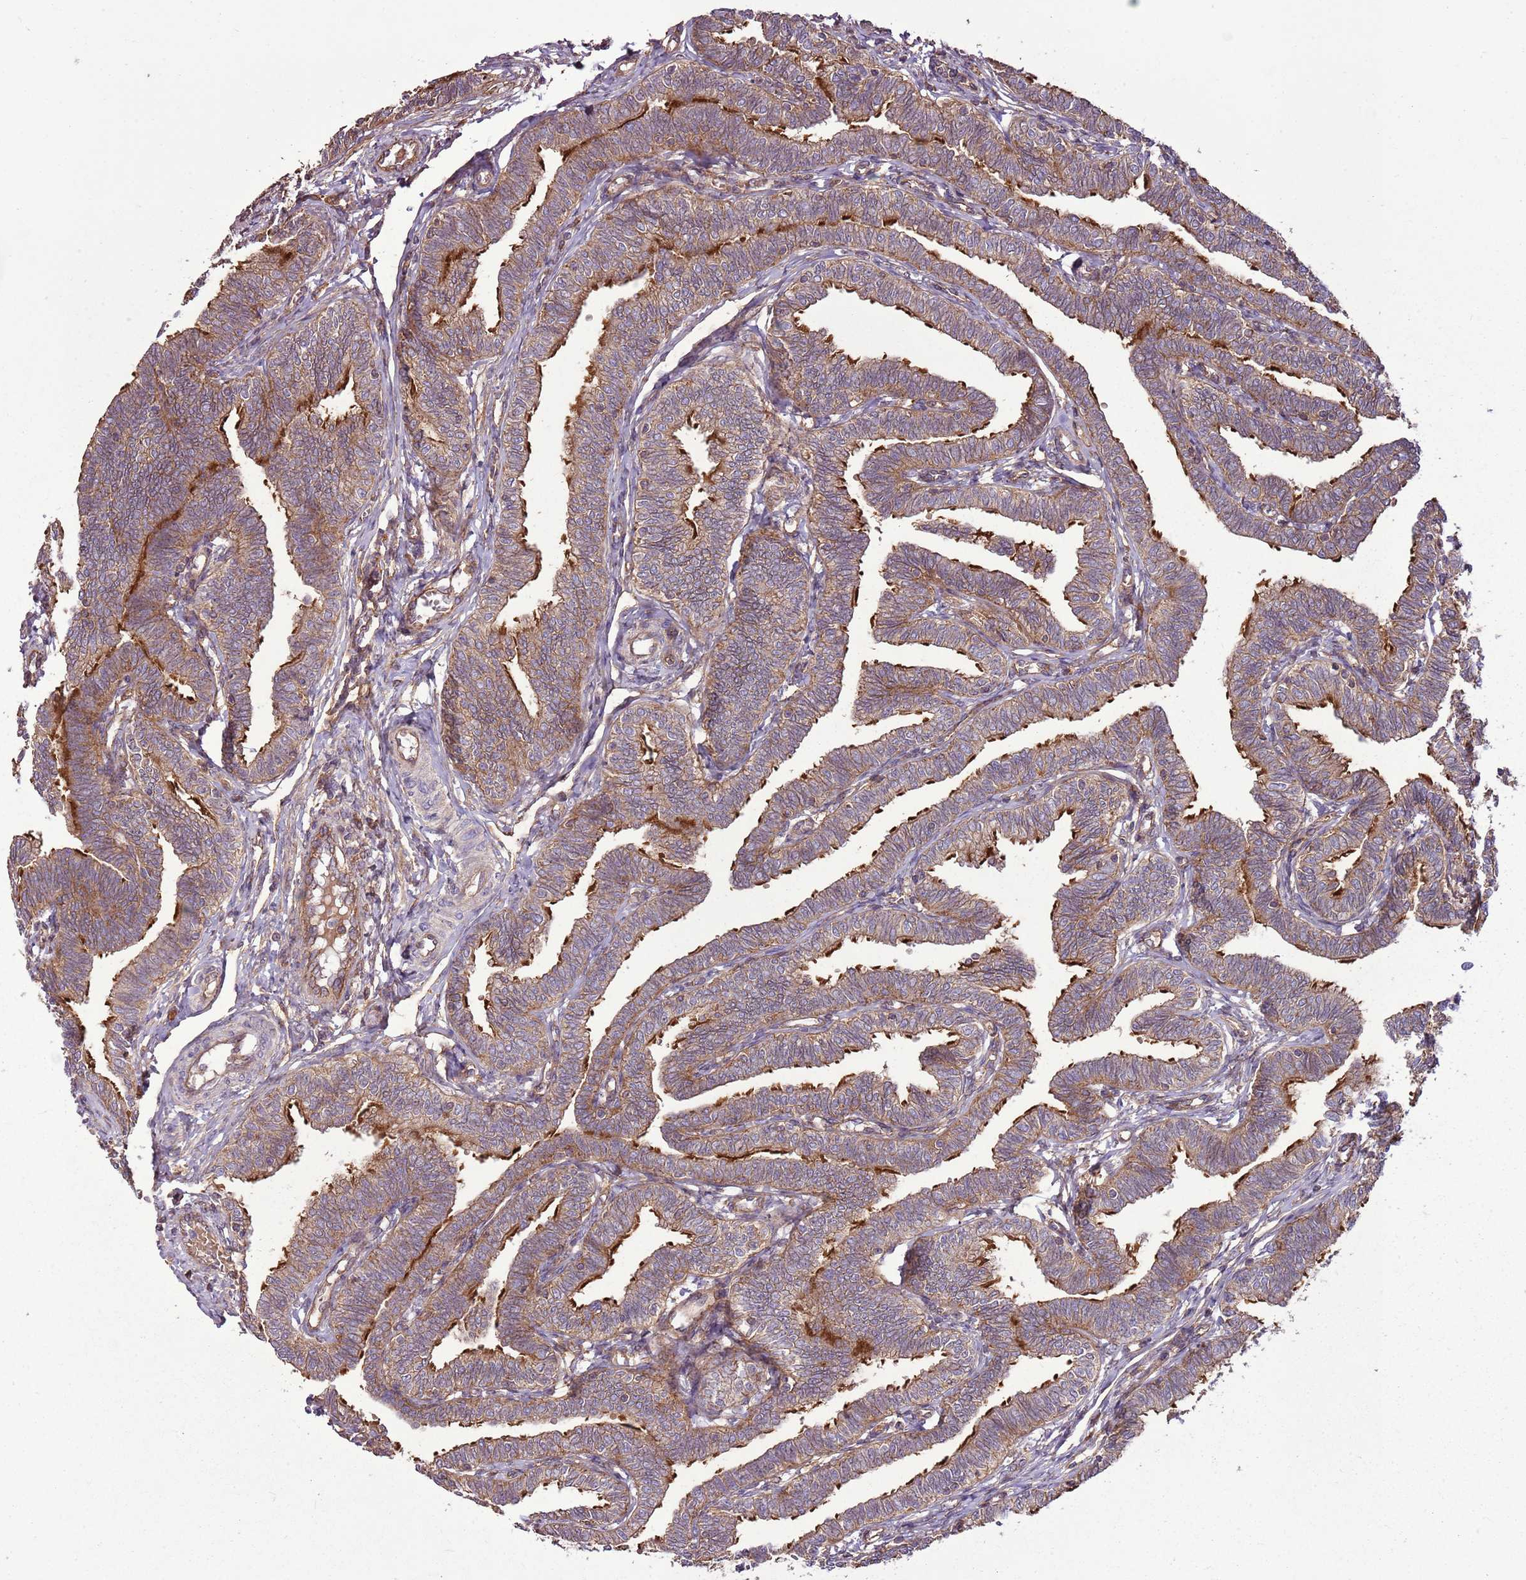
{"staining": {"intensity": "strong", "quantity": "25%-75%", "location": "cytoplasmic/membranous"}, "tissue": "fallopian tube", "cell_type": "Glandular cells", "image_type": "normal", "snomed": [{"axis": "morphology", "description": "Normal tissue, NOS"}, {"axis": "topography", "description": "Fallopian tube"}, {"axis": "topography", "description": "Ovary"}], "caption": "The micrograph reveals immunohistochemical staining of unremarkable fallopian tube. There is strong cytoplasmic/membranous expression is present in about 25%-75% of glandular cells. The staining is performed using DAB (3,3'-diaminobenzidine) brown chromogen to label protein expression. The nuclei are counter-stained blue using hematoxylin.", "gene": "ANKRD24", "patient": {"sex": "female", "age": 23}}